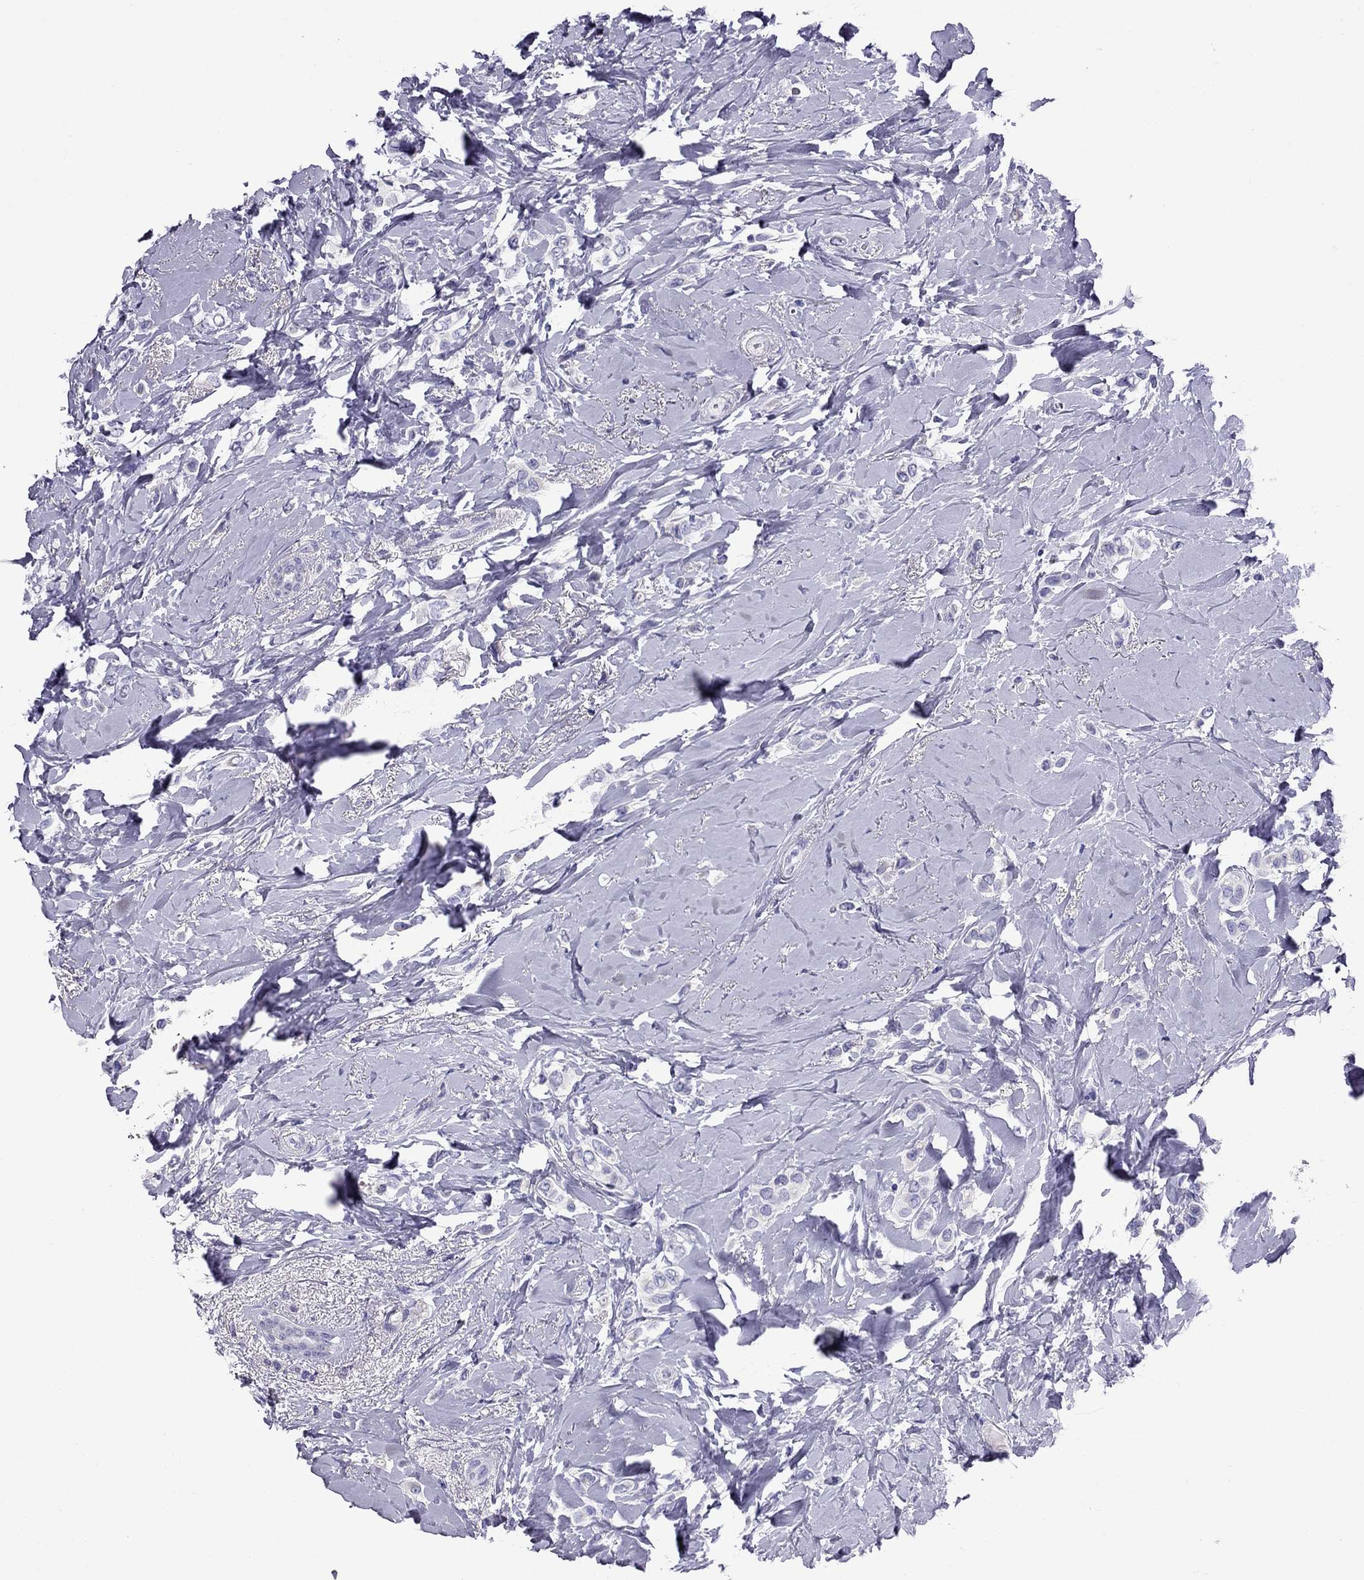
{"staining": {"intensity": "negative", "quantity": "none", "location": "none"}, "tissue": "breast cancer", "cell_type": "Tumor cells", "image_type": "cancer", "snomed": [{"axis": "morphology", "description": "Lobular carcinoma"}, {"axis": "topography", "description": "Breast"}], "caption": "Photomicrograph shows no significant protein expression in tumor cells of breast cancer.", "gene": "TTLL13", "patient": {"sex": "female", "age": 66}}